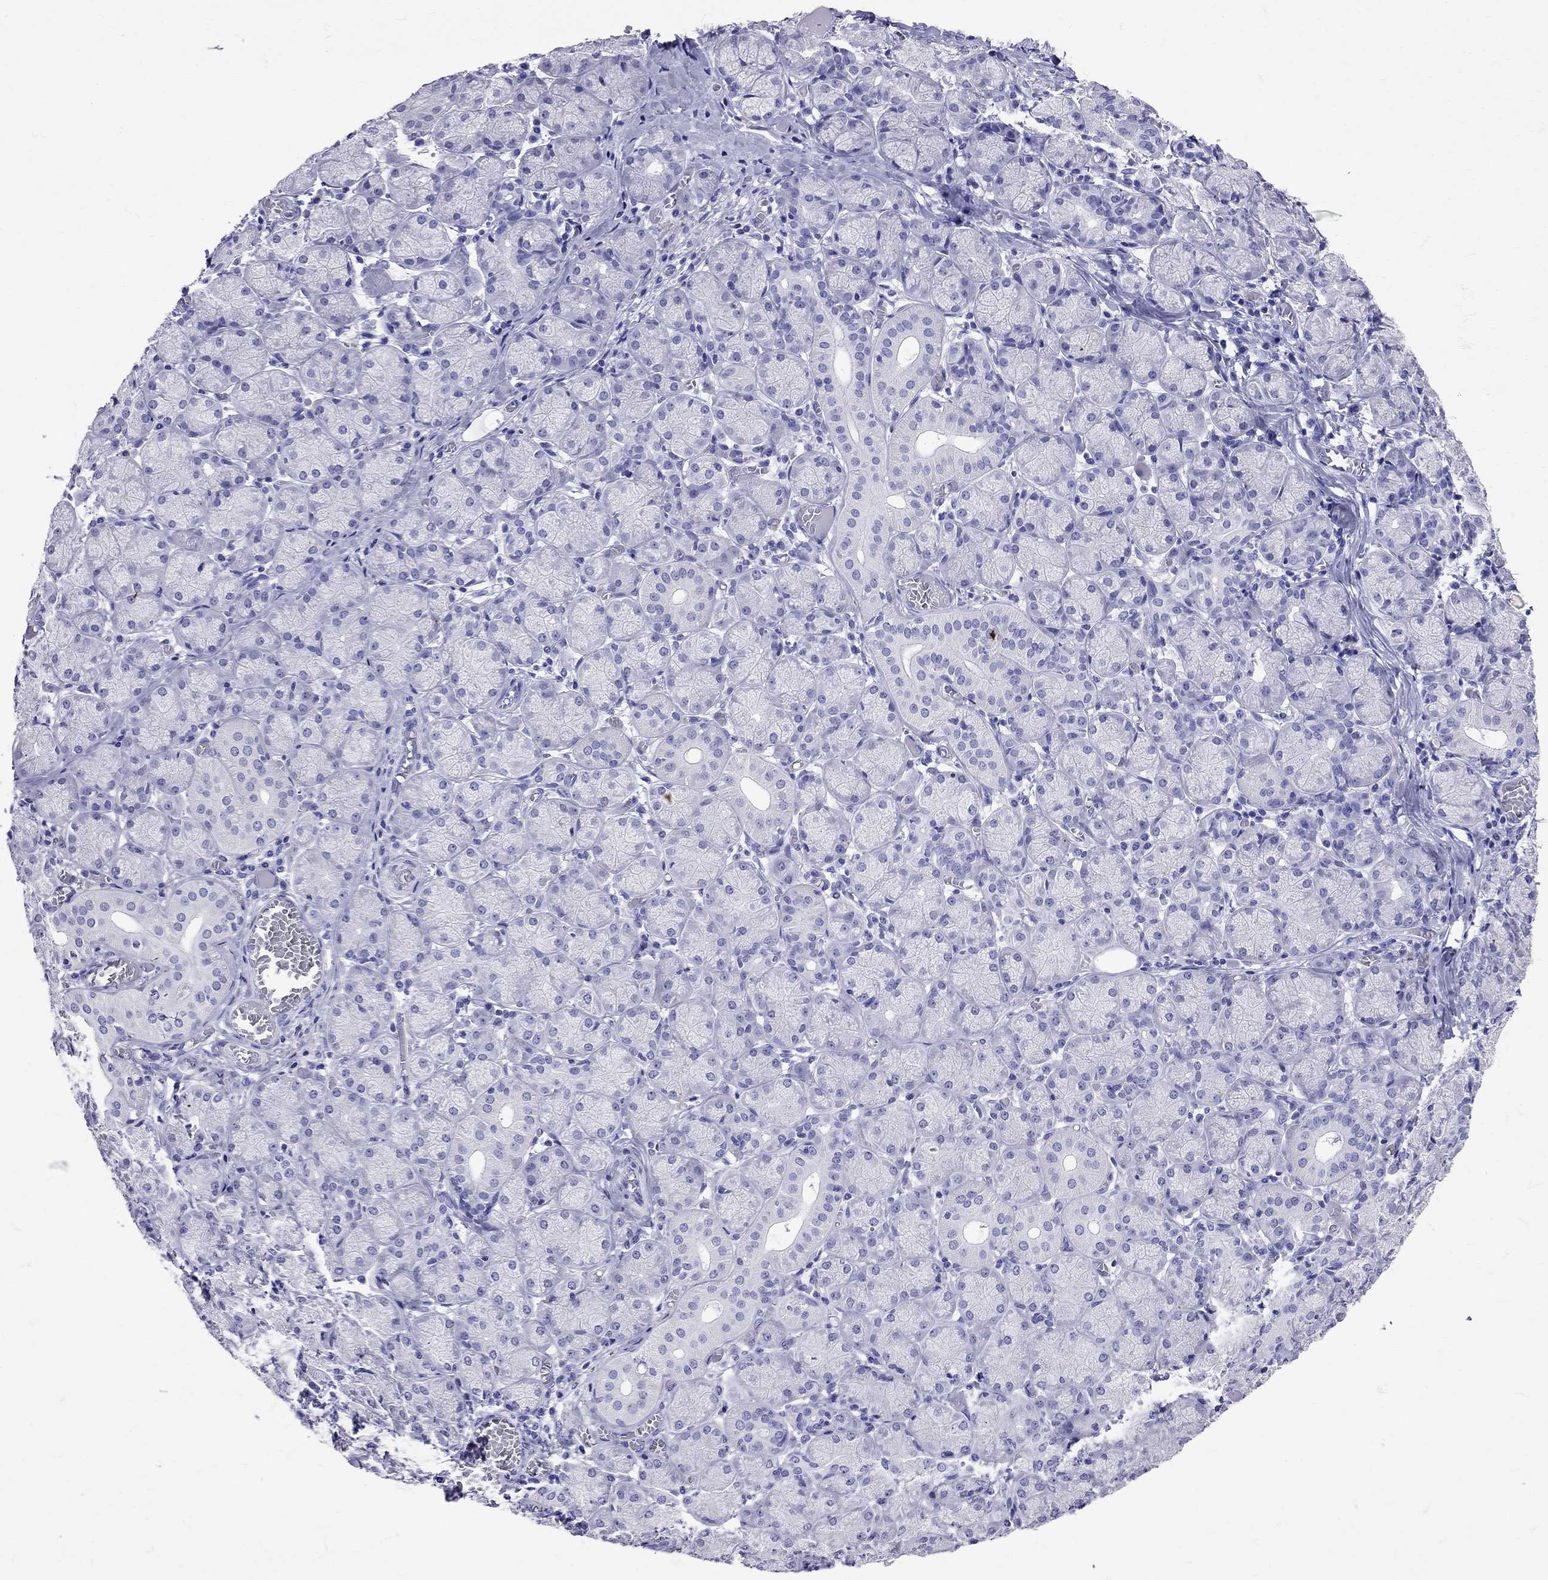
{"staining": {"intensity": "negative", "quantity": "none", "location": "none"}, "tissue": "salivary gland", "cell_type": "Glandular cells", "image_type": "normal", "snomed": [{"axis": "morphology", "description": "Normal tissue, NOS"}, {"axis": "topography", "description": "Salivary gland"}, {"axis": "topography", "description": "Peripheral nerve tissue"}], "caption": "A high-resolution image shows immunohistochemistry (IHC) staining of normal salivary gland, which displays no significant positivity in glandular cells.", "gene": "AVP", "patient": {"sex": "female", "age": 24}}